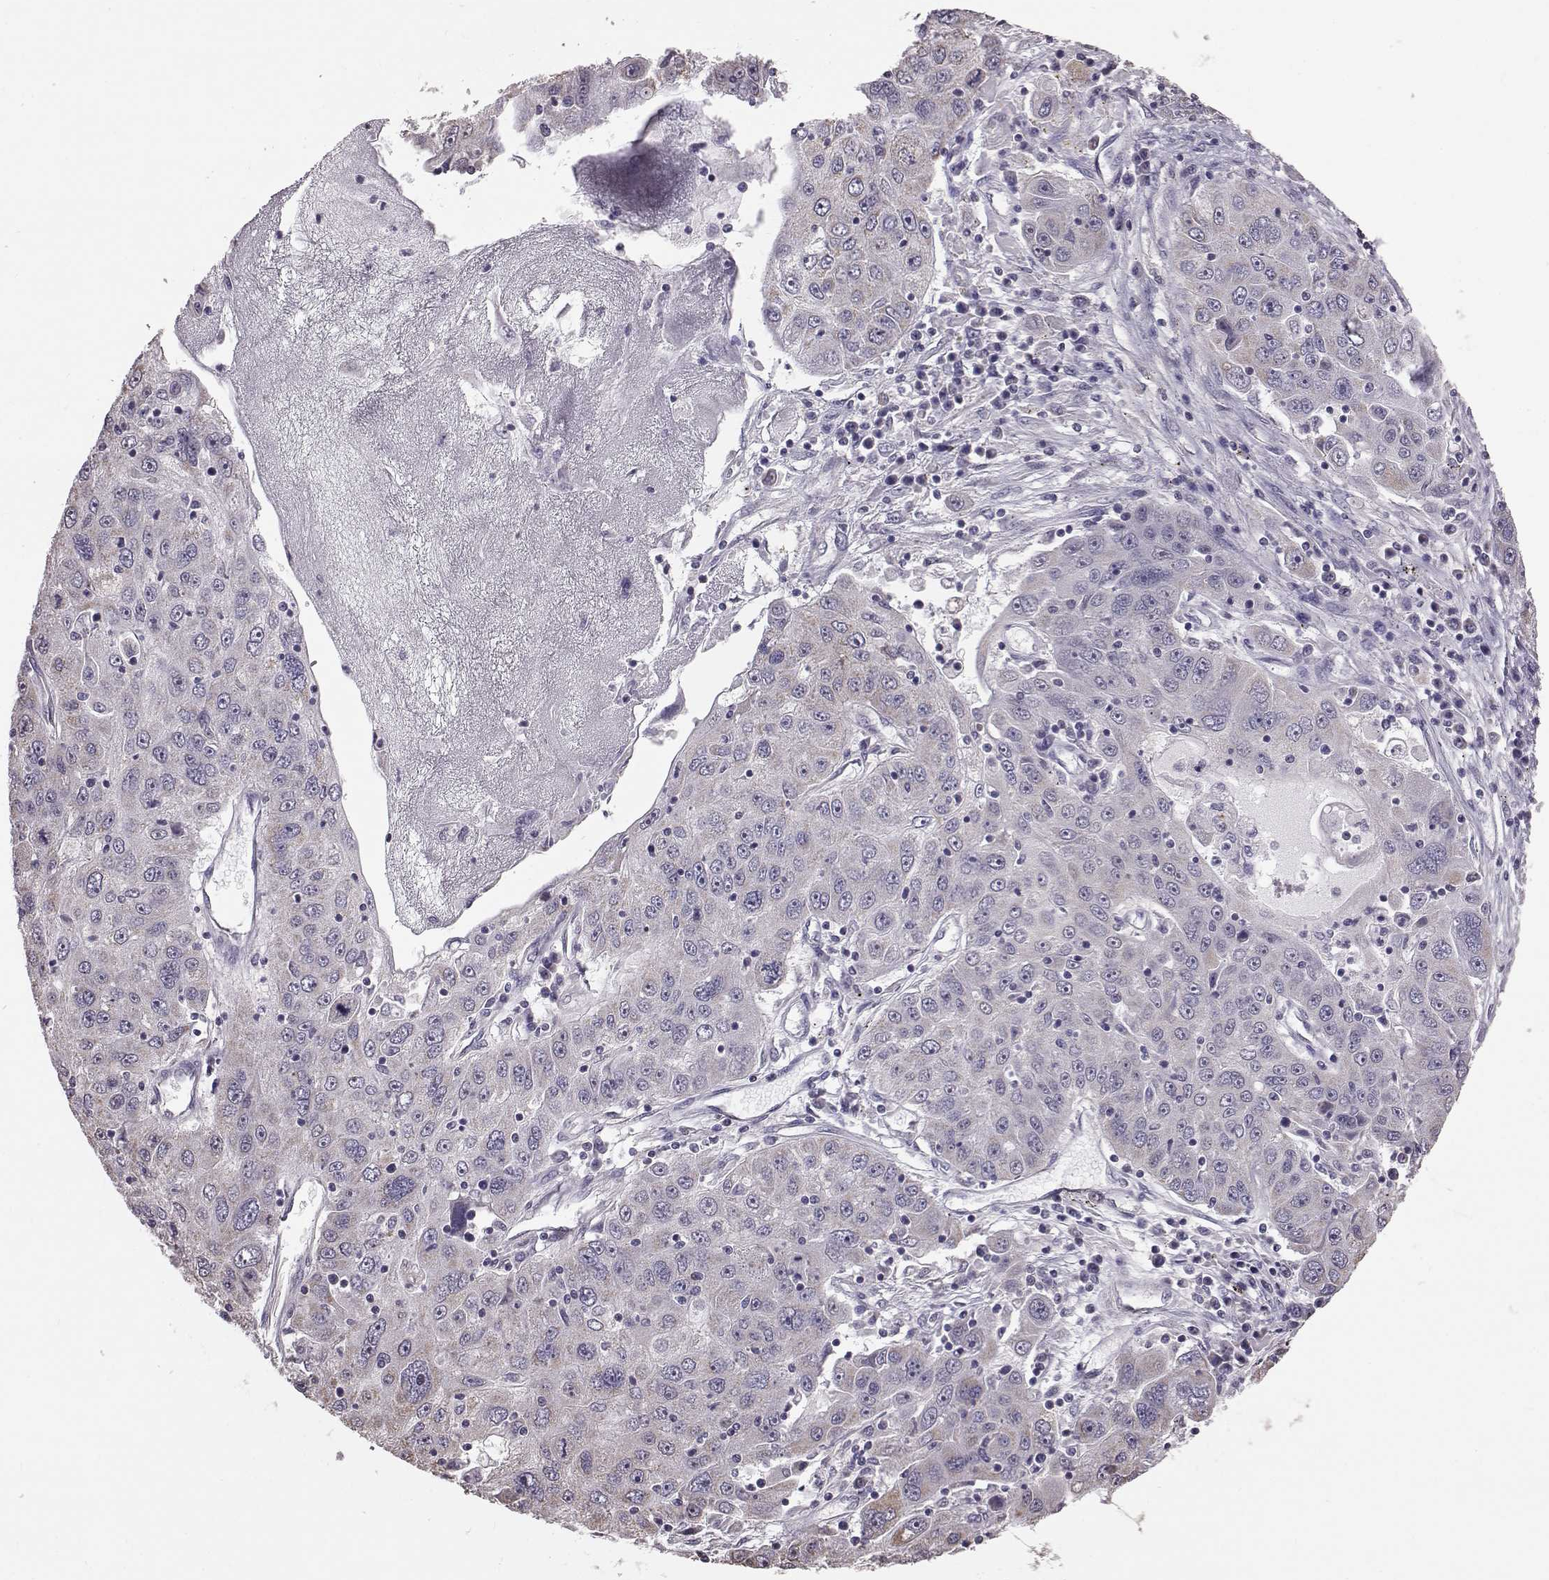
{"staining": {"intensity": "weak", "quantity": "<25%", "location": "cytoplasmic/membranous"}, "tissue": "stomach cancer", "cell_type": "Tumor cells", "image_type": "cancer", "snomed": [{"axis": "morphology", "description": "Adenocarcinoma, NOS"}, {"axis": "topography", "description": "Stomach"}], "caption": "Immunohistochemistry histopathology image of neoplastic tissue: stomach adenocarcinoma stained with DAB (3,3'-diaminobenzidine) demonstrates no significant protein staining in tumor cells.", "gene": "ALDH3A1", "patient": {"sex": "male", "age": 56}}